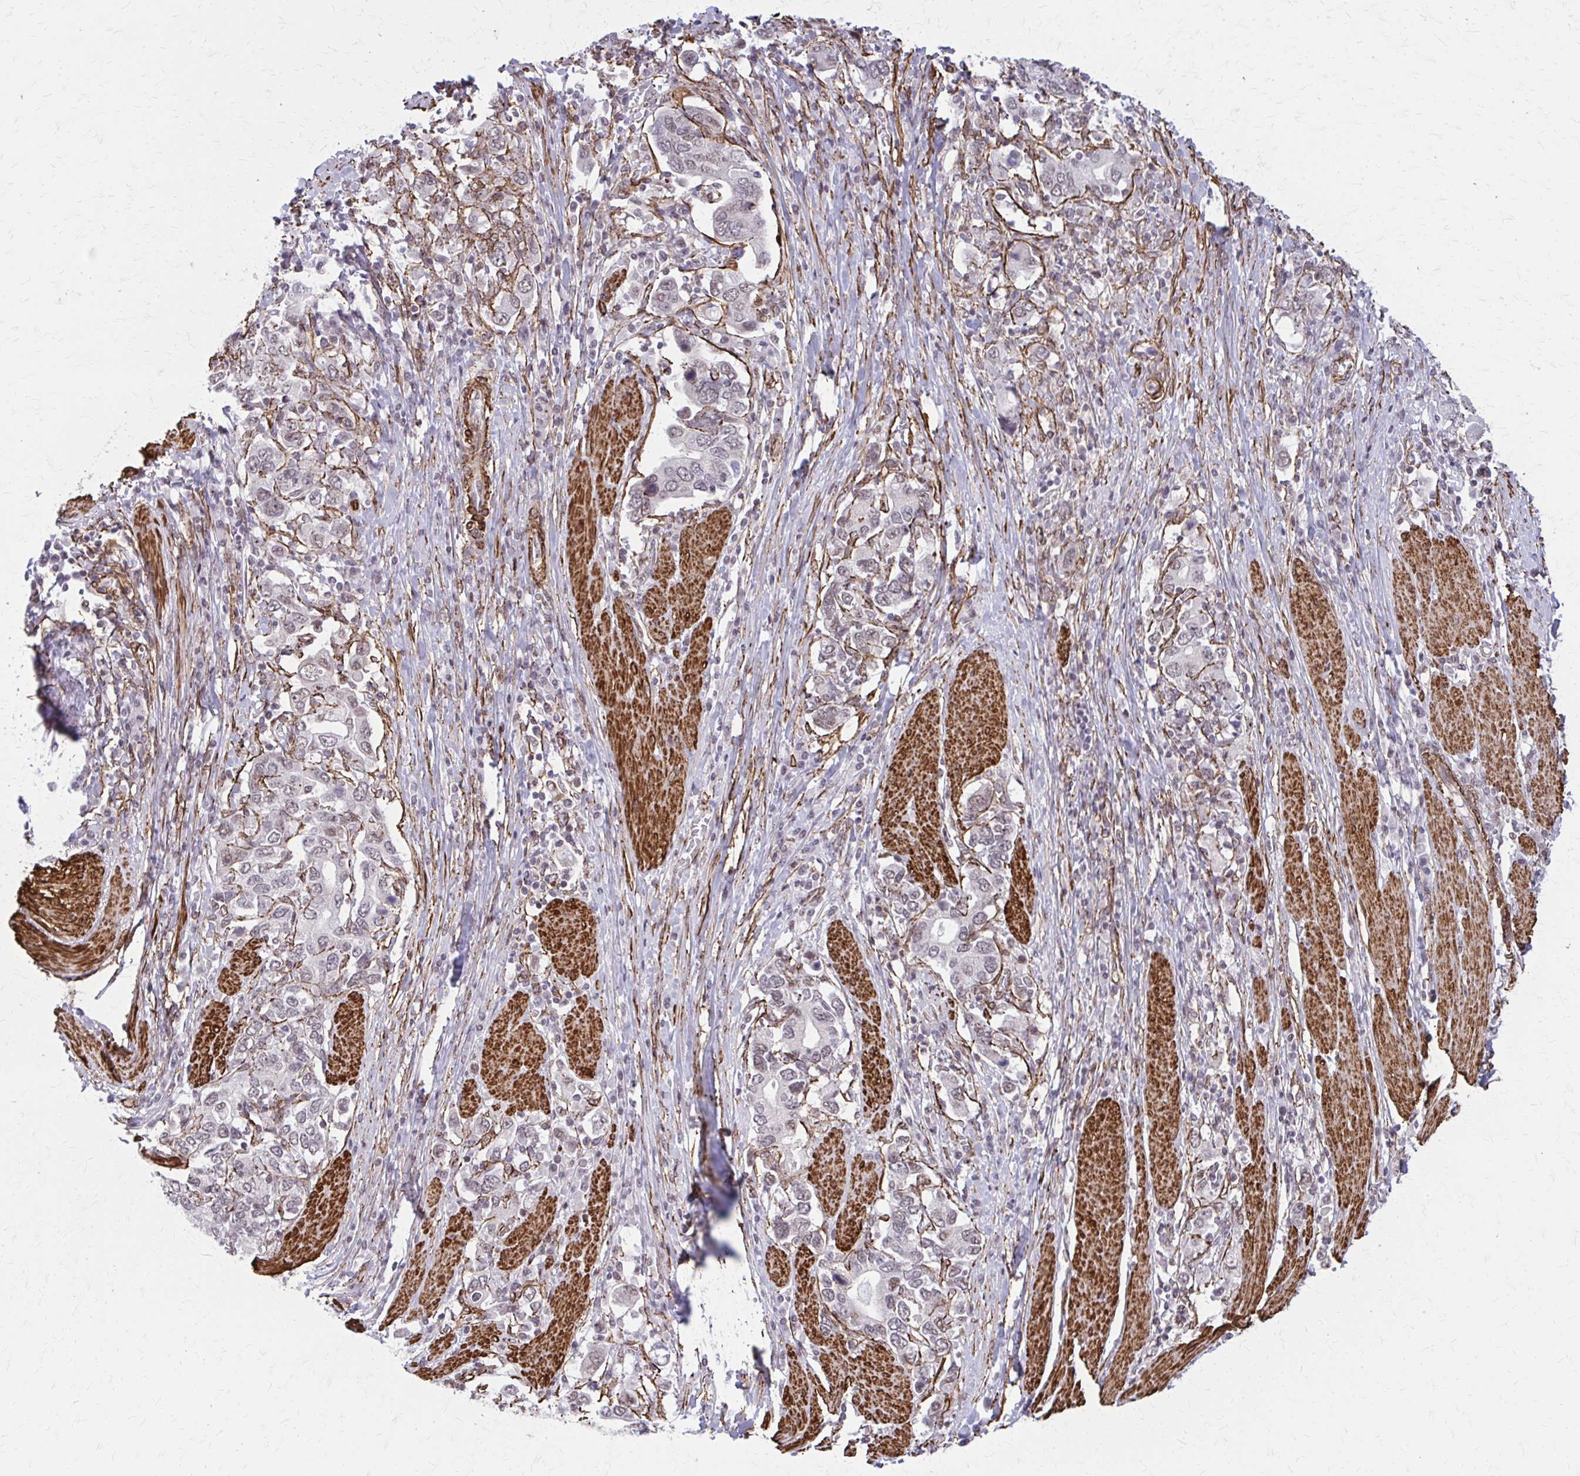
{"staining": {"intensity": "weak", "quantity": "25%-75%", "location": "nuclear"}, "tissue": "stomach cancer", "cell_type": "Tumor cells", "image_type": "cancer", "snomed": [{"axis": "morphology", "description": "Adenocarcinoma, NOS"}, {"axis": "topography", "description": "Stomach, upper"}, {"axis": "topography", "description": "Stomach"}], "caption": "The immunohistochemical stain shows weak nuclear positivity in tumor cells of adenocarcinoma (stomach) tissue.", "gene": "NRBF2", "patient": {"sex": "male", "age": 62}}